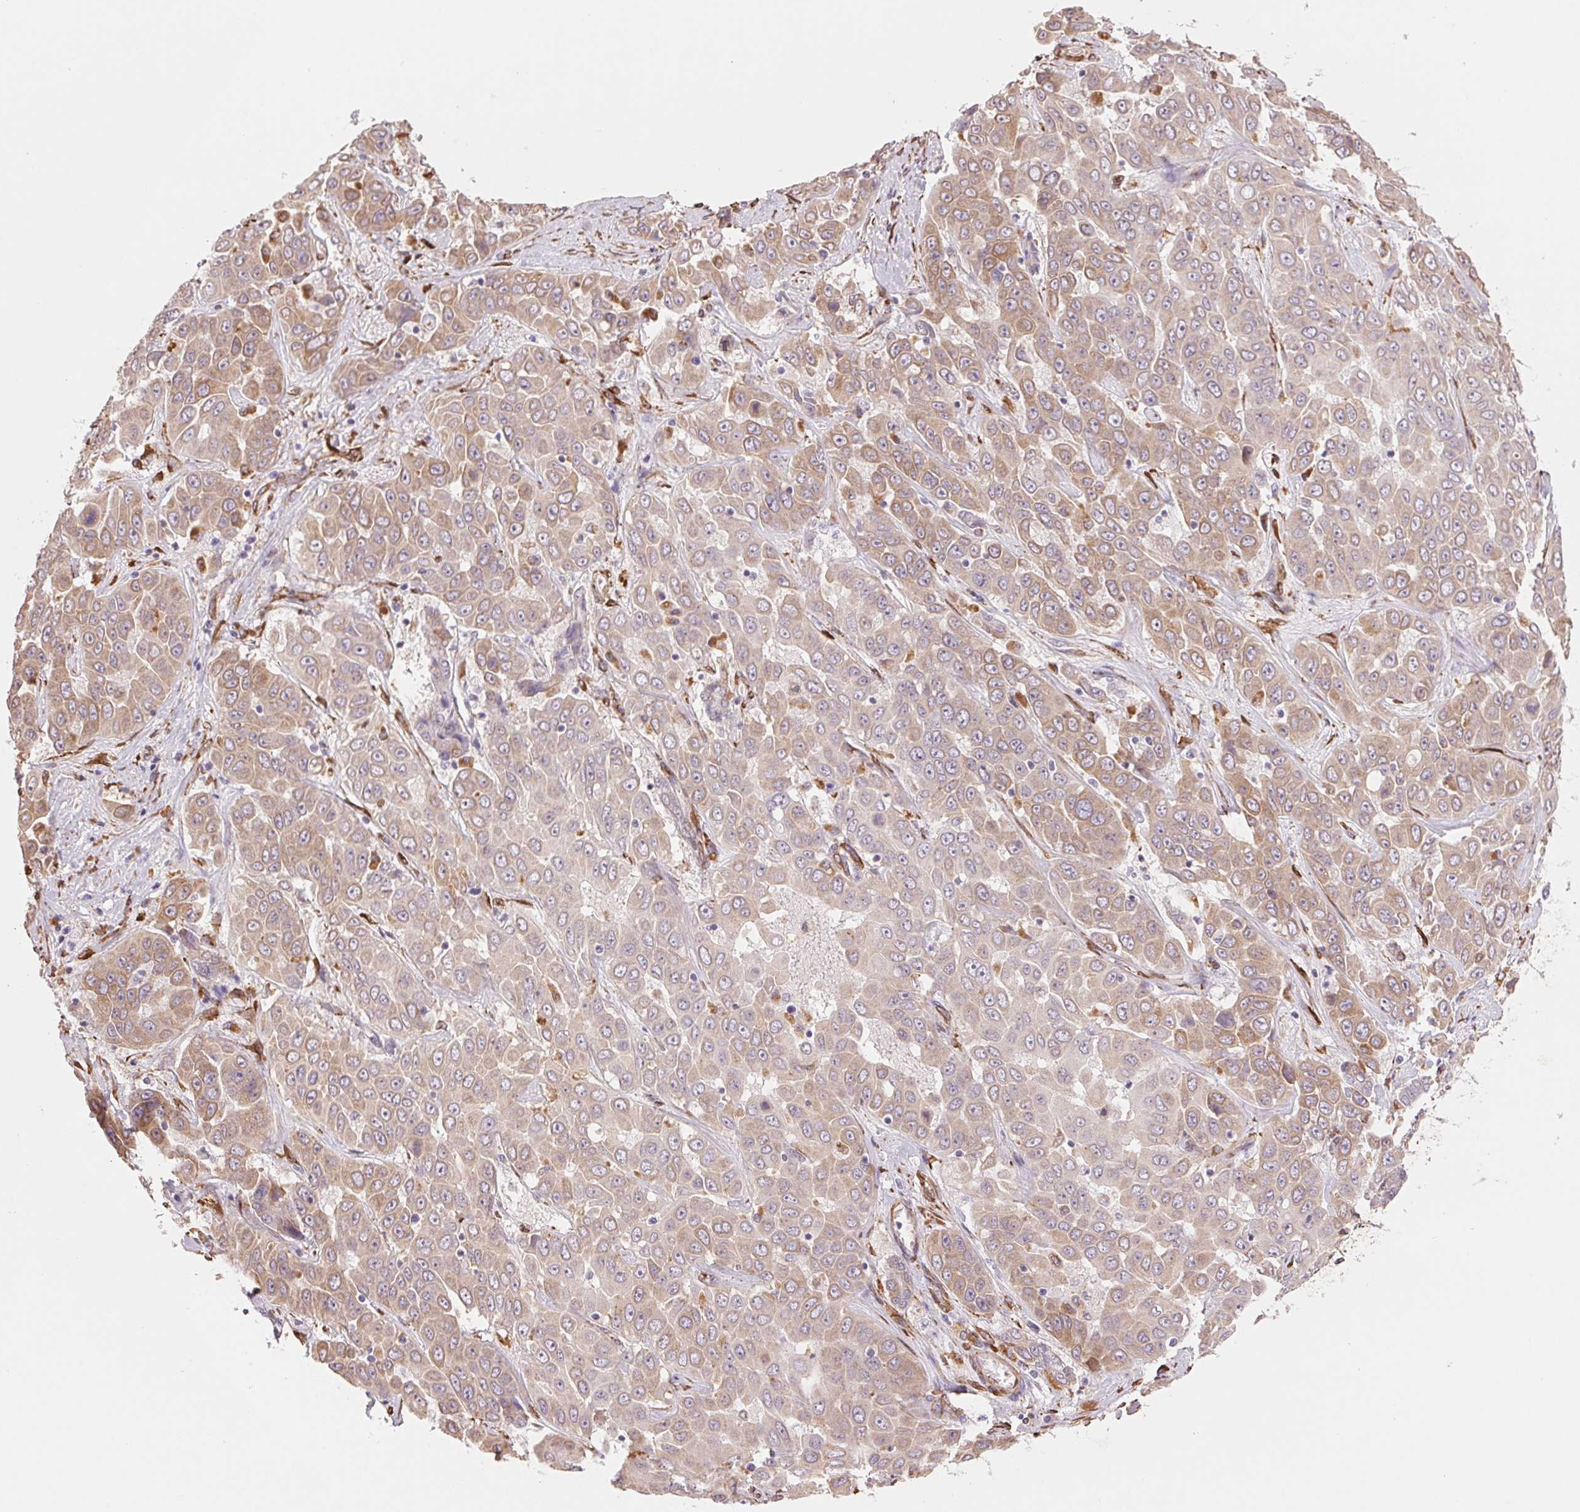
{"staining": {"intensity": "weak", "quantity": ">75%", "location": "cytoplasmic/membranous"}, "tissue": "liver cancer", "cell_type": "Tumor cells", "image_type": "cancer", "snomed": [{"axis": "morphology", "description": "Cholangiocarcinoma"}, {"axis": "topography", "description": "Liver"}], "caption": "IHC micrograph of neoplastic tissue: cholangiocarcinoma (liver) stained using IHC exhibits low levels of weak protein expression localized specifically in the cytoplasmic/membranous of tumor cells, appearing as a cytoplasmic/membranous brown color.", "gene": "FKBP10", "patient": {"sex": "female", "age": 52}}